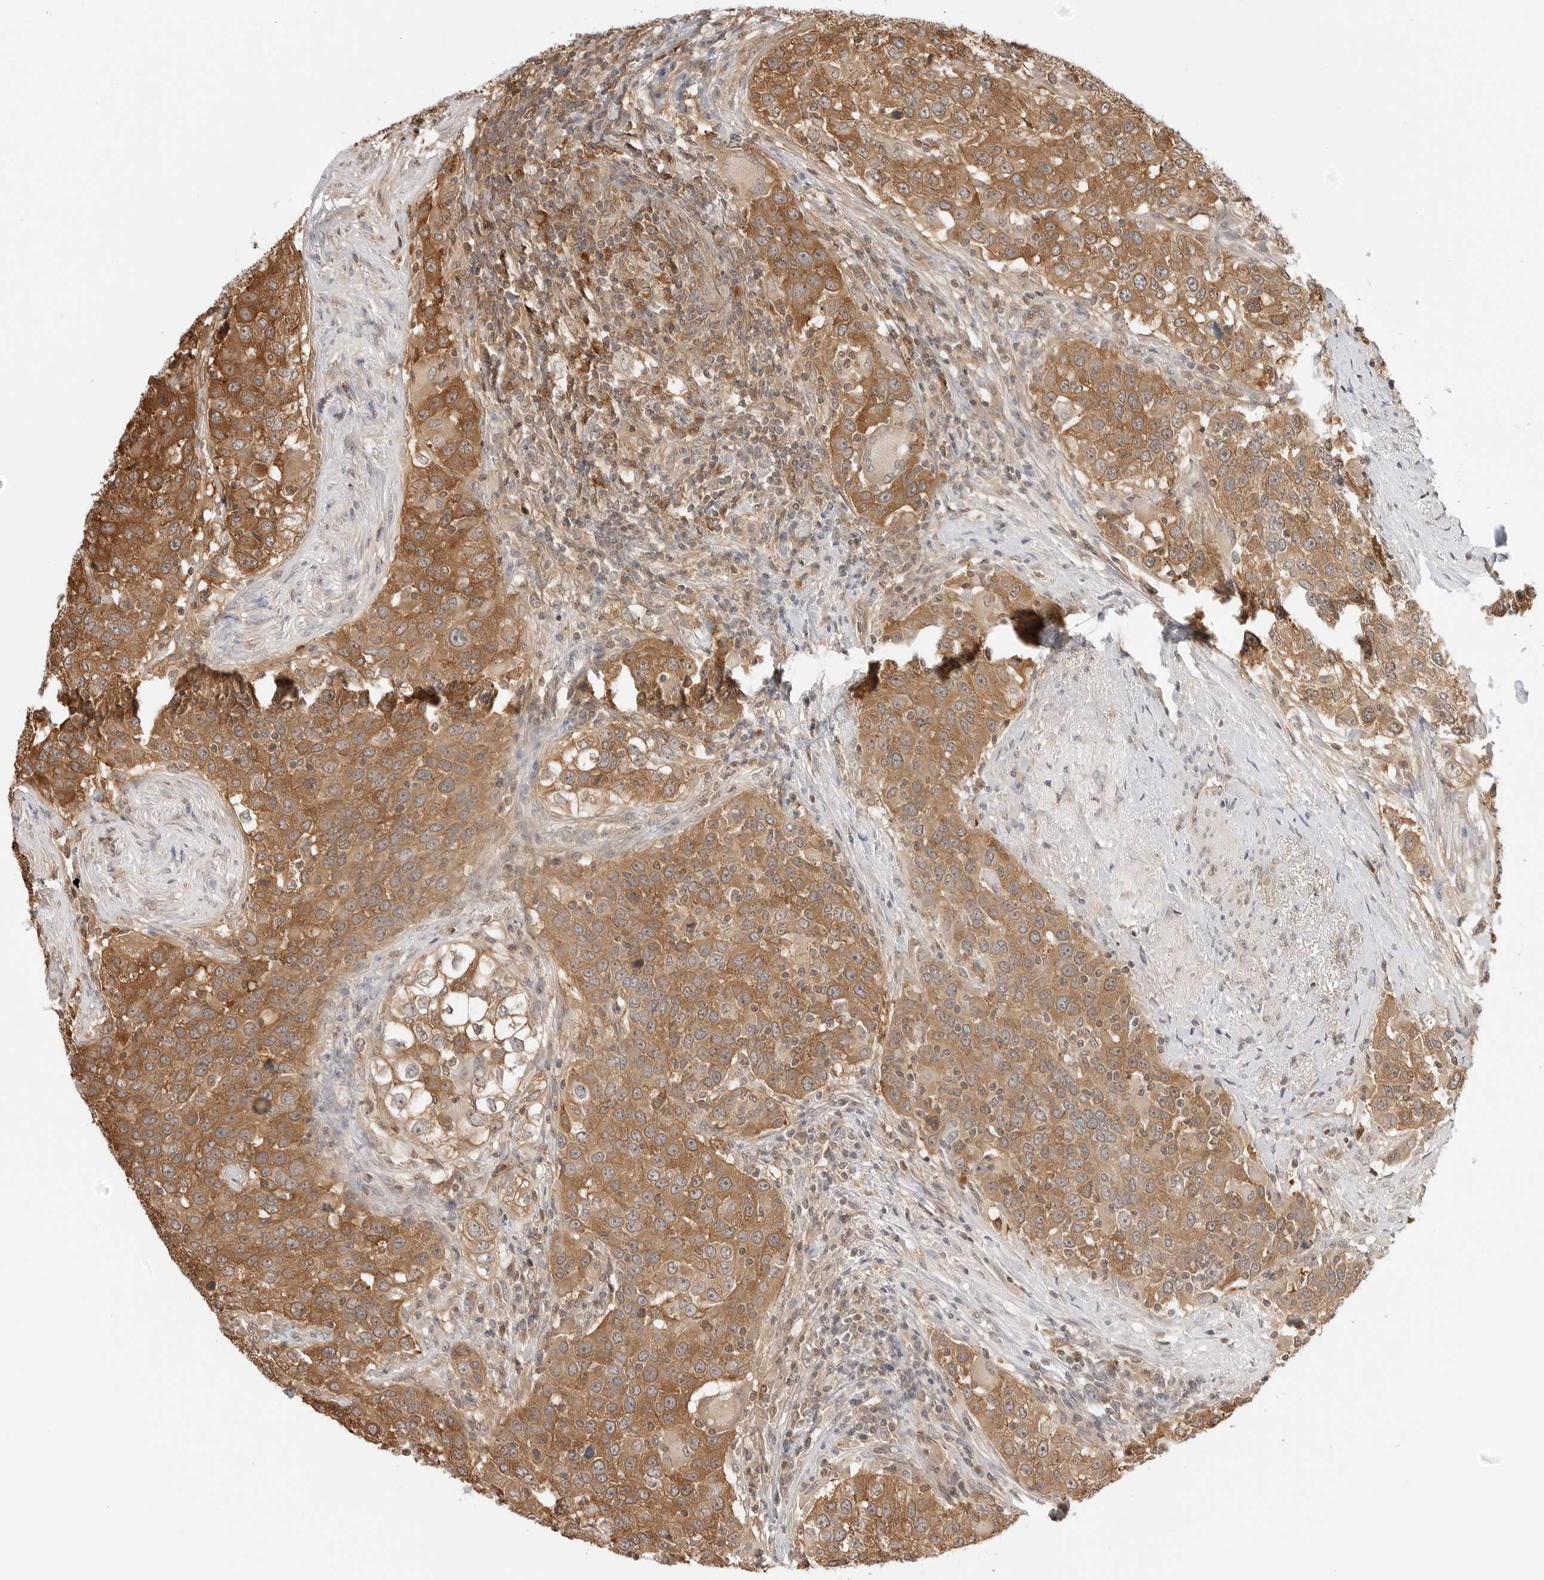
{"staining": {"intensity": "moderate", "quantity": ">75%", "location": "cytoplasmic/membranous"}, "tissue": "urothelial cancer", "cell_type": "Tumor cells", "image_type": "cancer", "snomed": [{"axis": "morphology", "description": "Urothelial carcinoma, High grade"}, {"axis": "topography", "description": "Urinary bladder"}], "caption": "Immunohistochemistry (IHC) (DAB (3,3'-diaminobenzidine)) staining of urothelial cancer displays moderate cytoplasmic/membranous protein expression in approximately >75% of tumor cells. (brown staining indicates protein expression, while blue staining denotes nuclei).", "gene": "NUDC", "patient": {"sex": "female", "age": 80}}